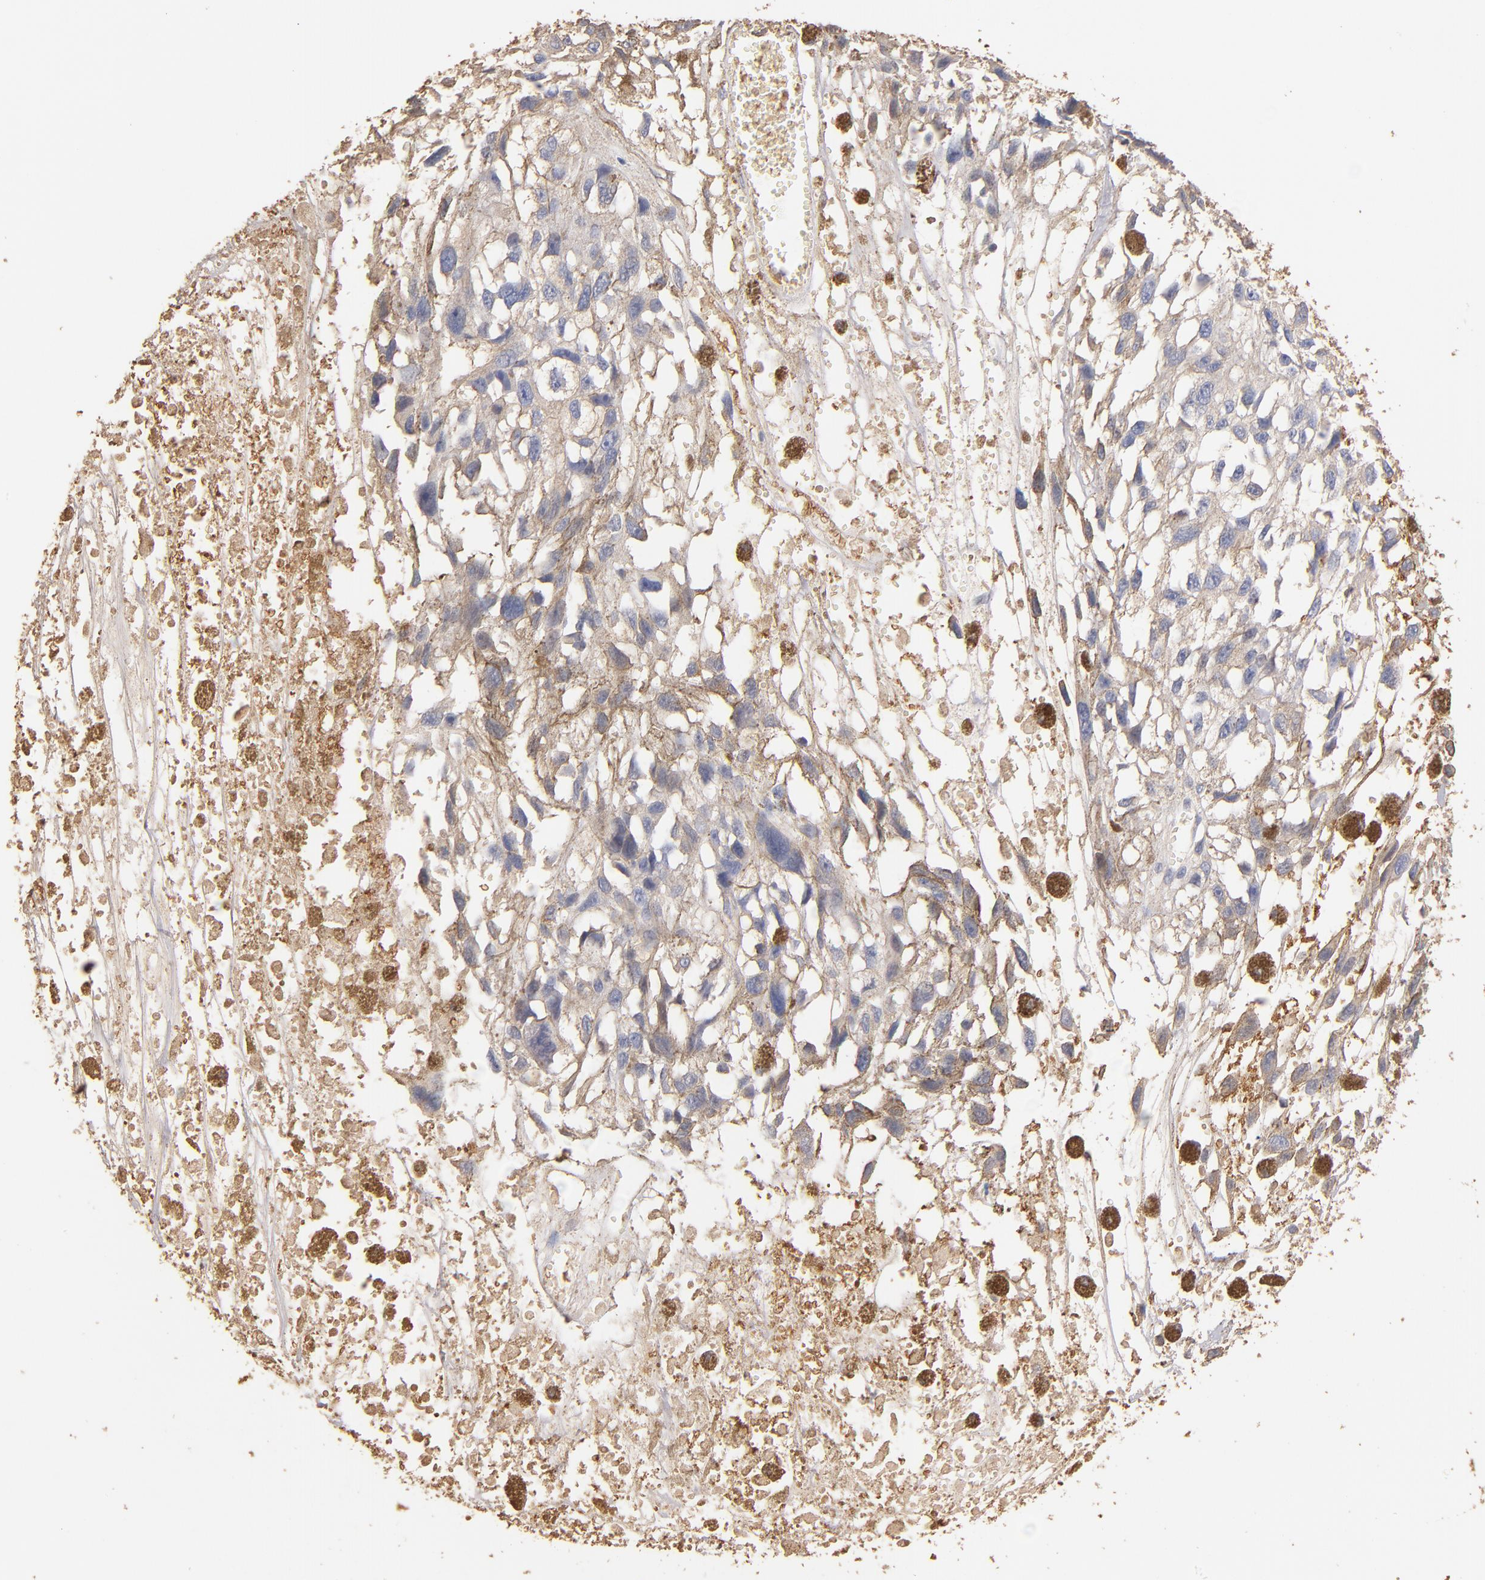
{"staining": {"intensity": "weak", "quantity": "<25%", "location": "cytoplasmic/membranous"}, "tissue": "melanoma", "cell_type": "Tumor cells", "image_type": "cancer", "snomed": [{"axis": "morphology", "description": "Malignant melanoma, Metastatic site"}, {"axis": "topography", "description": "Lymph node"}], "caption": "The photomicrograph exhibits no staining of tumor cells in malignant melanoma (metastatic site).", "gene": "RO60", "patient": {"sex": "male", "age": 59}}